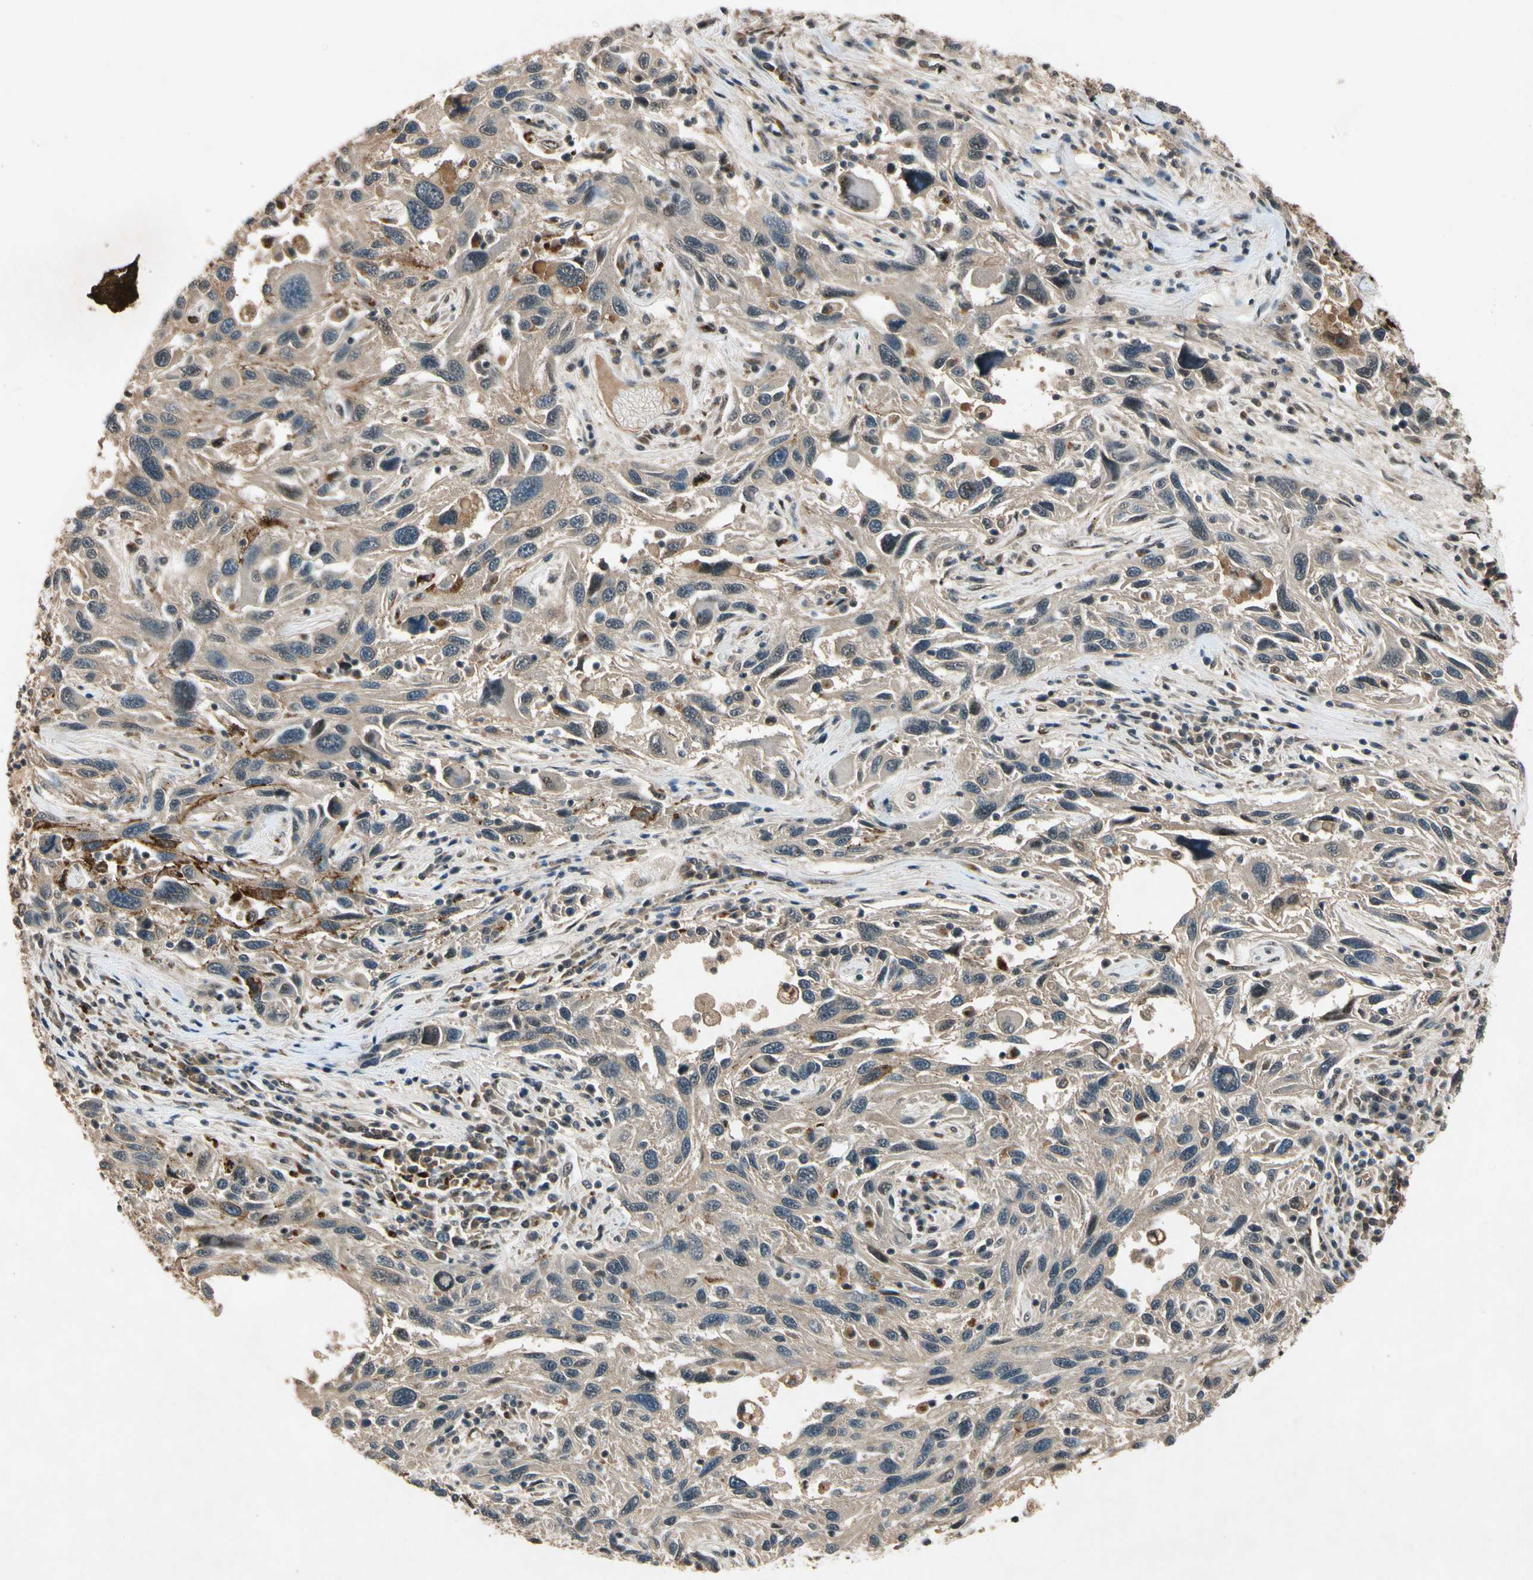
{"staining": {"intensity": "weak", "quantity": "25%-75%", "location": "cytoplasmic/membranous,nuclear"}, "tissue": "melanoma", "cell_type": "Tumor cells", "image_type": "cancer", "snomed": [{"axis": "morphology", "description": "Malignant melanoma, NOS"}, {"axis": "topography", "description": "Skin"}], "caption": "Protein staining reveals weak cytoplasmic/membranous and nuclear positivity in approximately 25%-75% of tumor cells in melanoma. The staining was performed using DAB, with brown indicating positive protein expression. Nuclei are stained blue with hematoxylin.", "gene": "PML", "patient": {"sex": "male", "age": 53}}